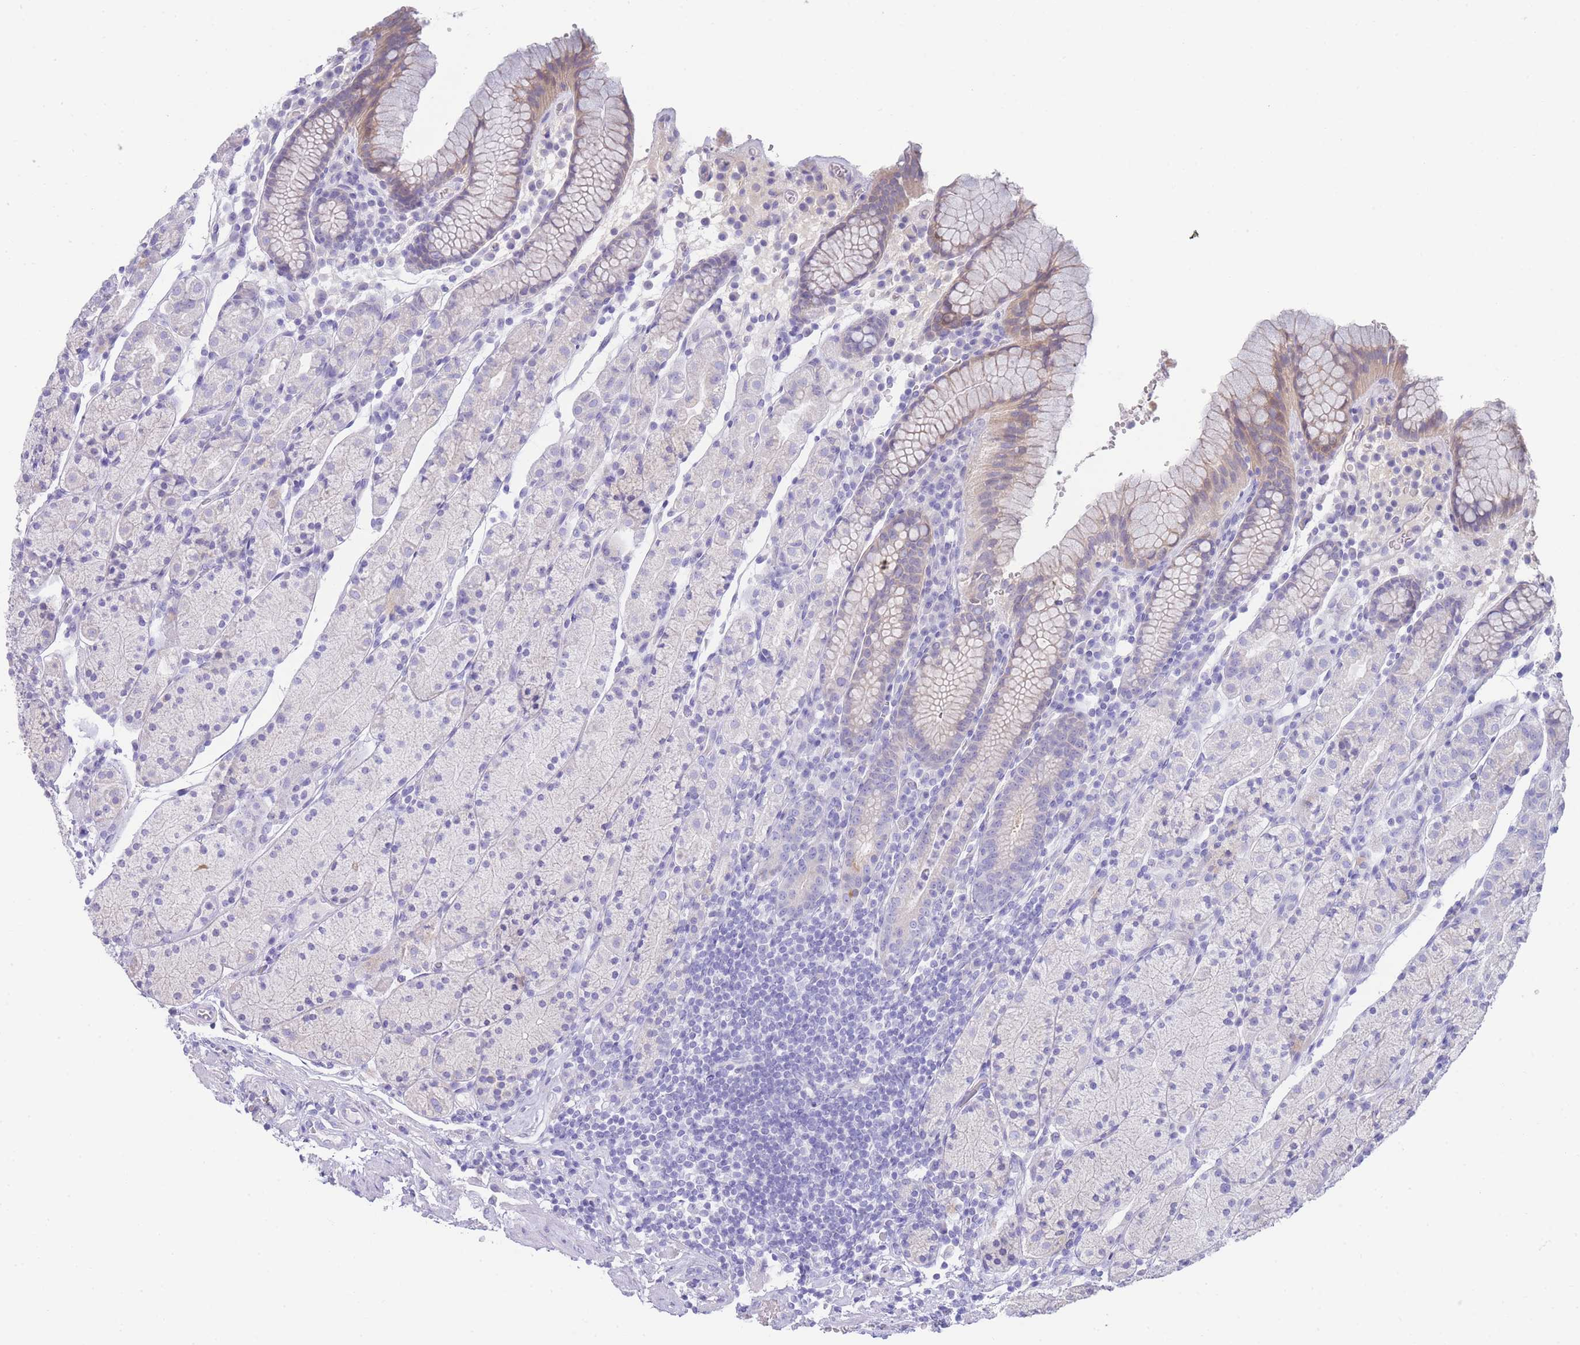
{"staining": {"intensity": "moderate", "quantity": "<25%", "location": "cytoplasmic/membranous"}, "tissue": "stomach", "cell_type": "Glandular cells", "image_type": "normal", "snomed": [{"axis": "morphology", "description": "Normal tissue, NOS"}, {"axis": "topography", "description": "Stomach, upper"}, {"axis": "topography", "description": "Stomach"}], "caption": "Immunohistochemical staining of normal stomach exhibits moderate cytoplasmic/membranous protein expression in approximately <25% of glandular cells. (DAB (3,3'-diaminobenzidine) IHC, brown staining for protein, blue staining for nuclei).", "gene": "LRRC37A2", "patient": {"sex": "male", "age": 62}}